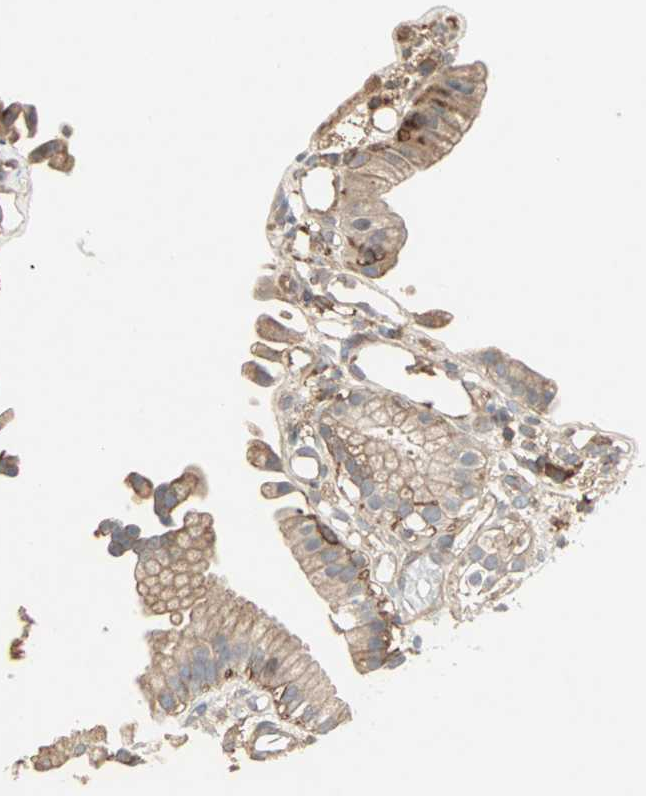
{"staining": {"intensity": "moderate", "quantity": ">75%", "location": "cytoplasmic/membranous"}, "tissue": "gallbladder", "cell_type": "Glandular cells", "image_type": "normal", "snomed": [{"axis": "morphology", "description": "Normal tissue, NOS"}, {"axis": "topography", "description": "Gallbladder"}], "caption": "High-power microscopy captured an immunohistochemistry image of unremarkable gallbladder, revealing moderate cytoplasmic/membranous expression in approximately >75% of glandular cells.", "gene": "GNAI2", "patient": {"sex": "male", "age": 65}}